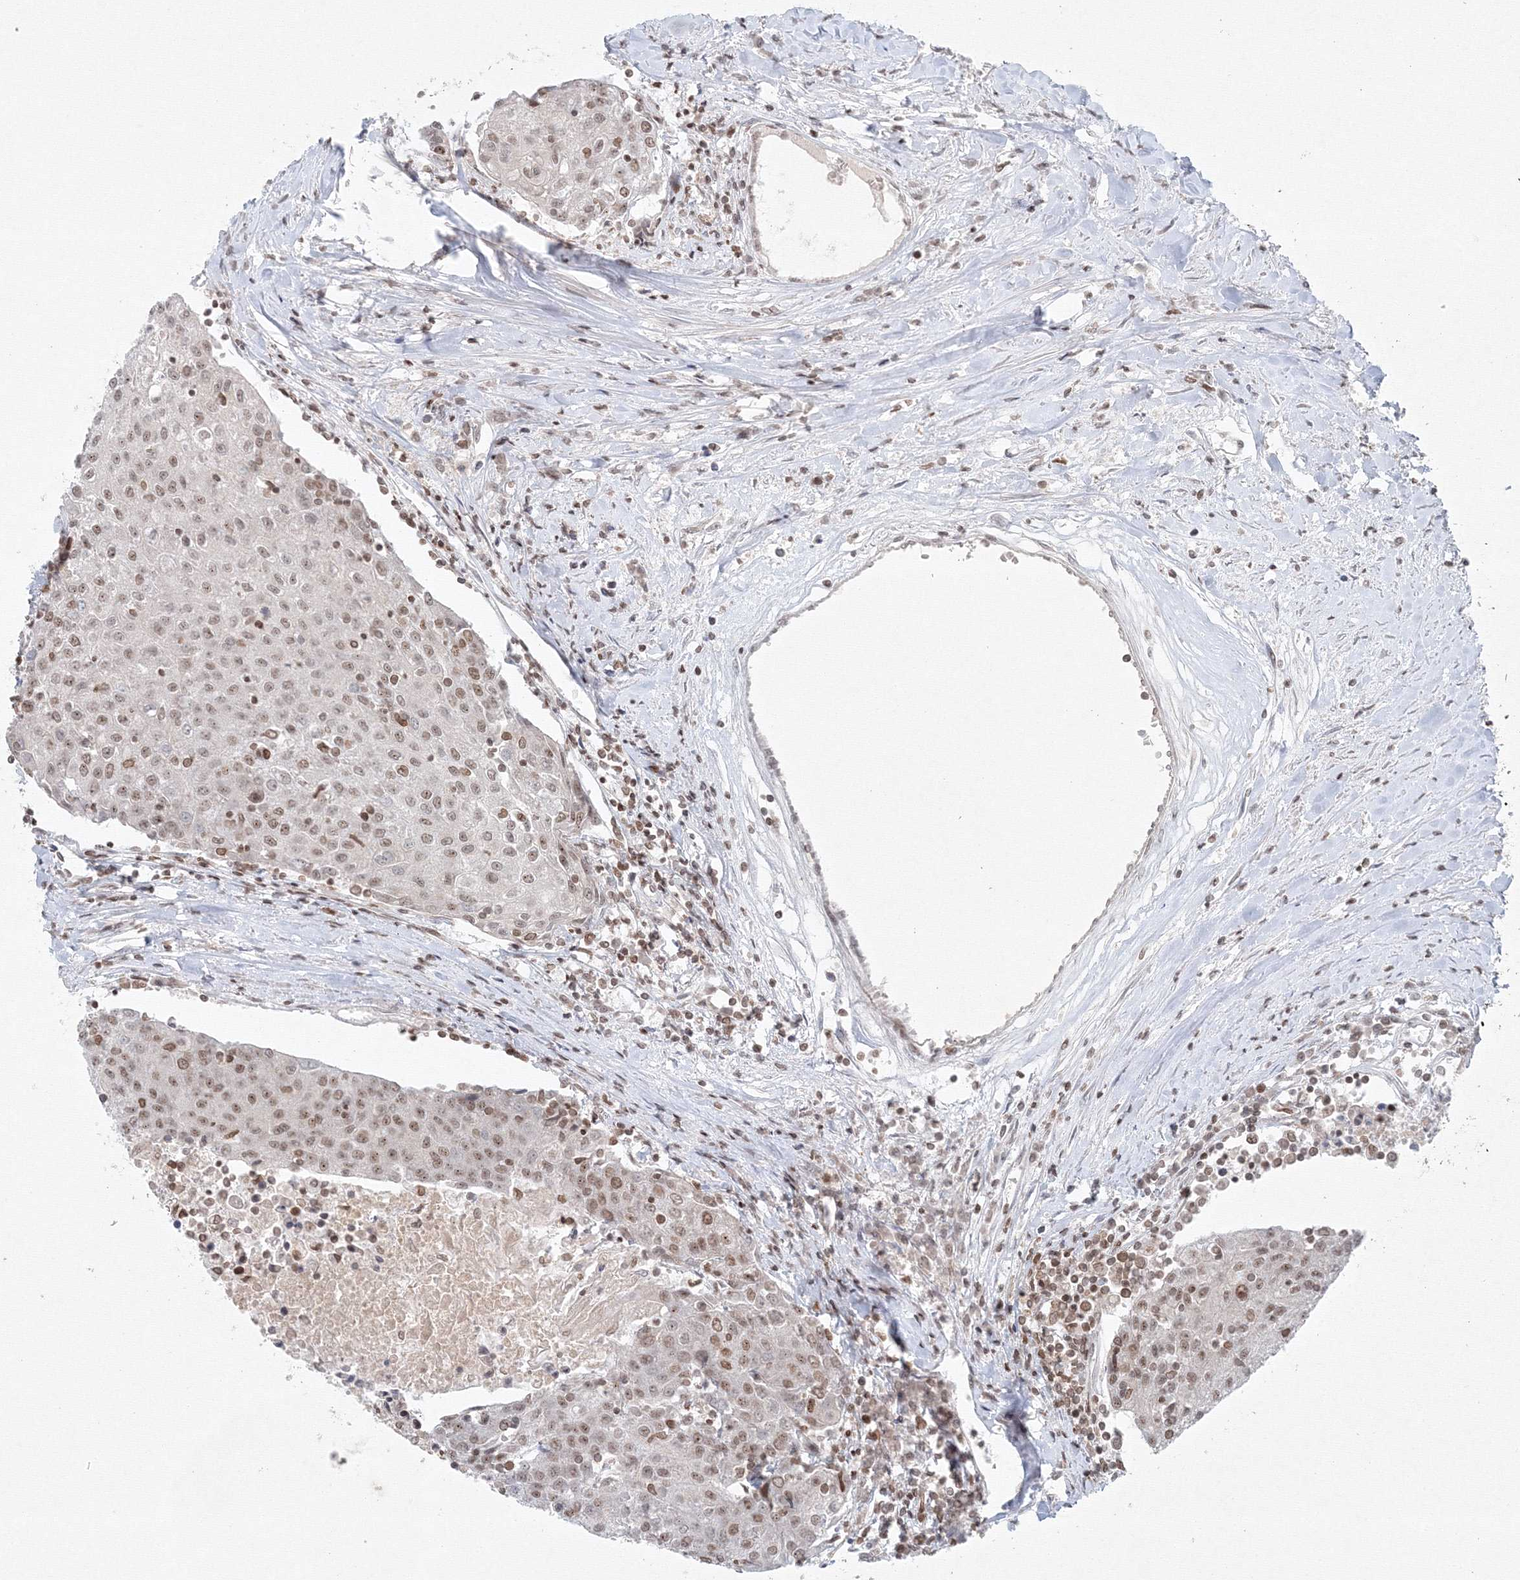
{"staining": {"intensity": "weak", "quantity": "25%-75%", "location": "nuclear"}, "tissue": "urothelial cancer", "cell_type": "Tumor cells", "image_type": "cancer", "snomed": [{"axis": "morphology", "description": "Urothelial carcinoma, High grade"}, {"axis": "topography", "description": "Urinary bladder"}], "caption": "Protein analysis of urothelial cancer tissue displays weak nuclear positivity in about 25%-75% of tumor cells.", "gene": "KIF4A", "patient": {"sex": "female", "age": 85}}